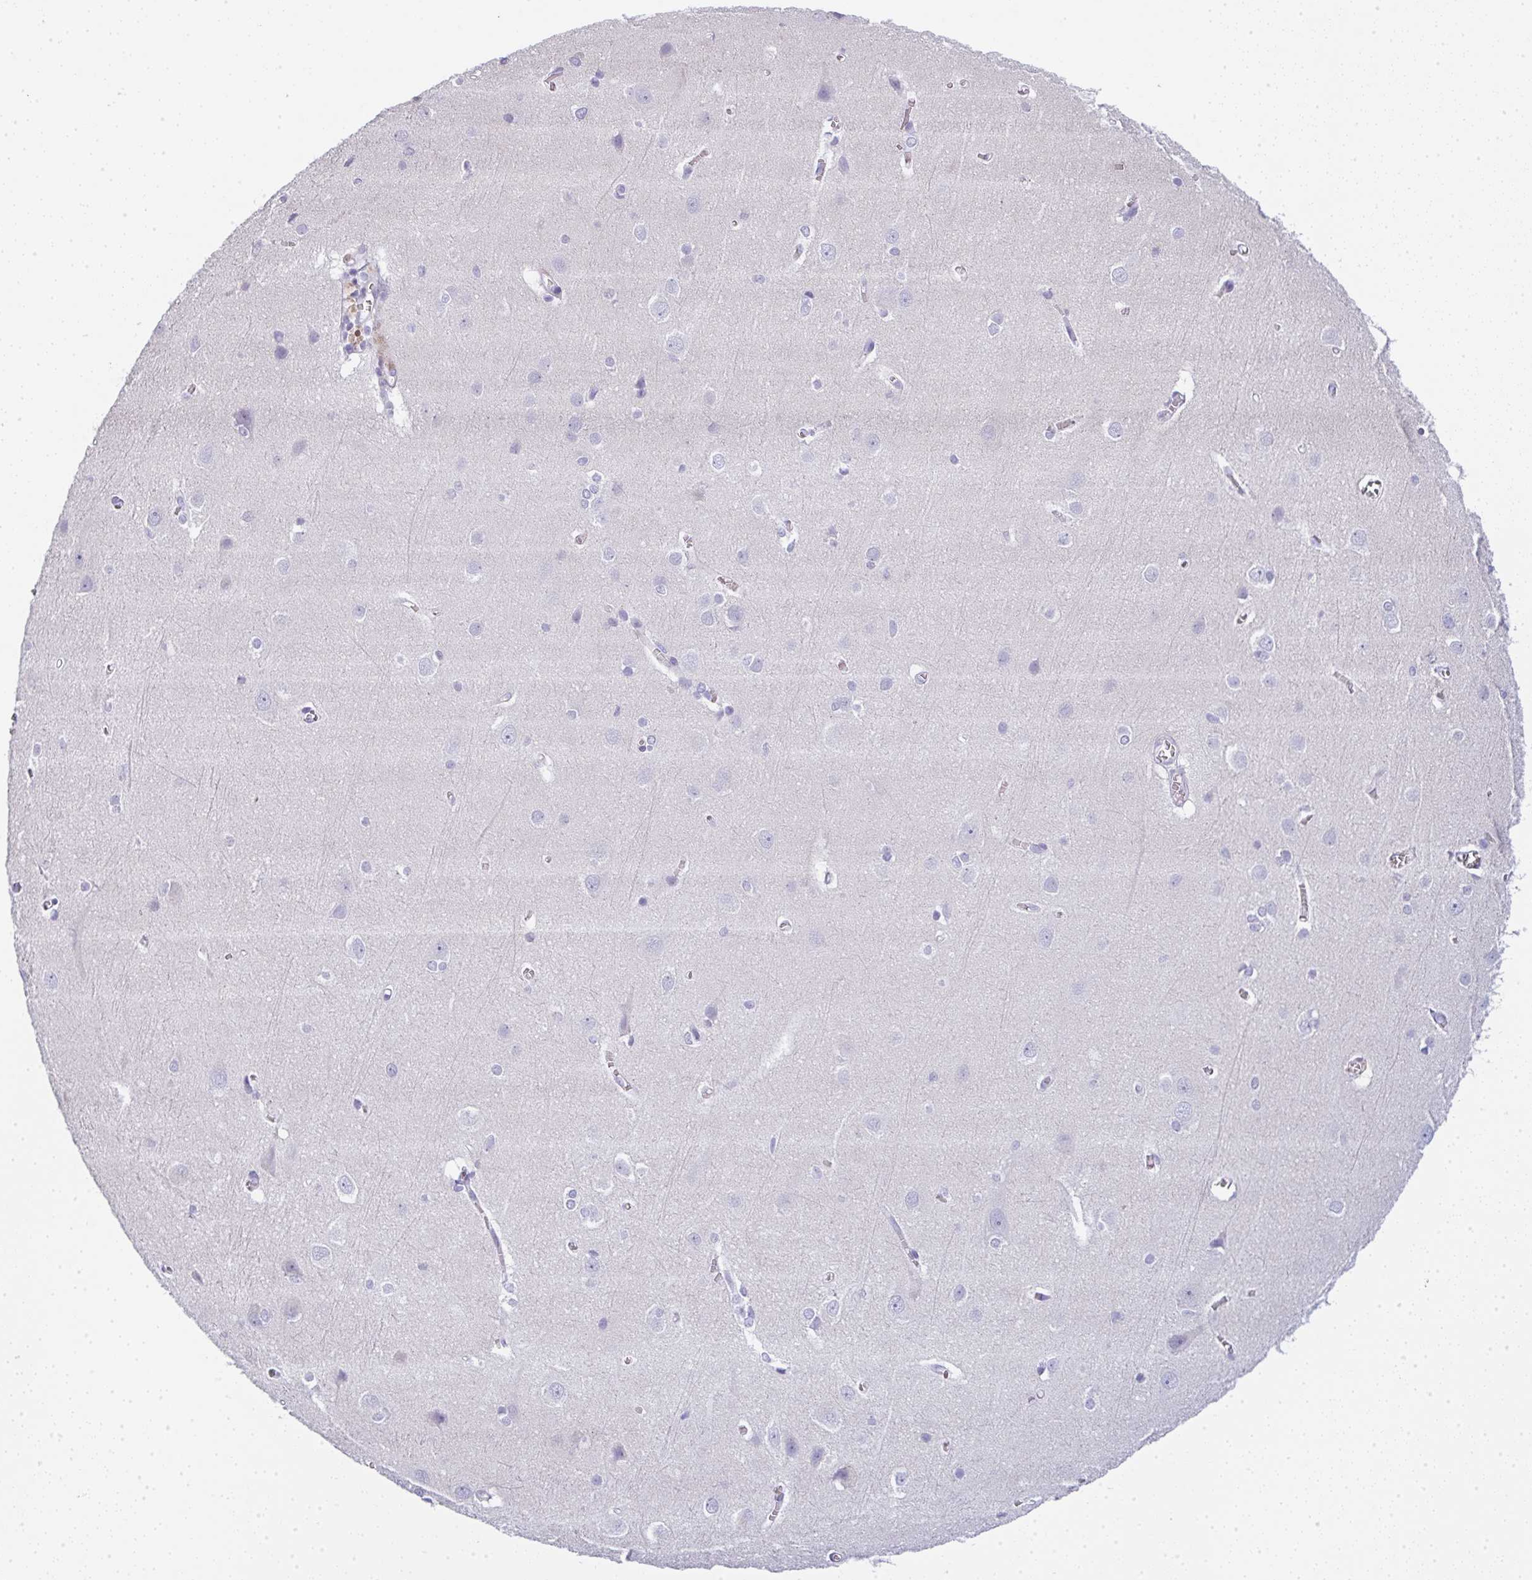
{"staining": {"intensity": "negative", "quantity": "none", "location": "none"}, "tissue": "cerebral cortex", "cell_type": "Endothelial cells", "image_type": "normal", "snomed": [{"axis": "morphology", "description": "Normal tissue, NOS"}, {"axis": "topography", "description": "Cerebral cortex"}], "caption": "A high-resolution histopathology image shows immunohistochemistry staining of benign cerebral cortex, which exhibits no significant staining in endothelial cells.", "gene": "LPAR4", "patient": {"sex": "male", "age": 37}}